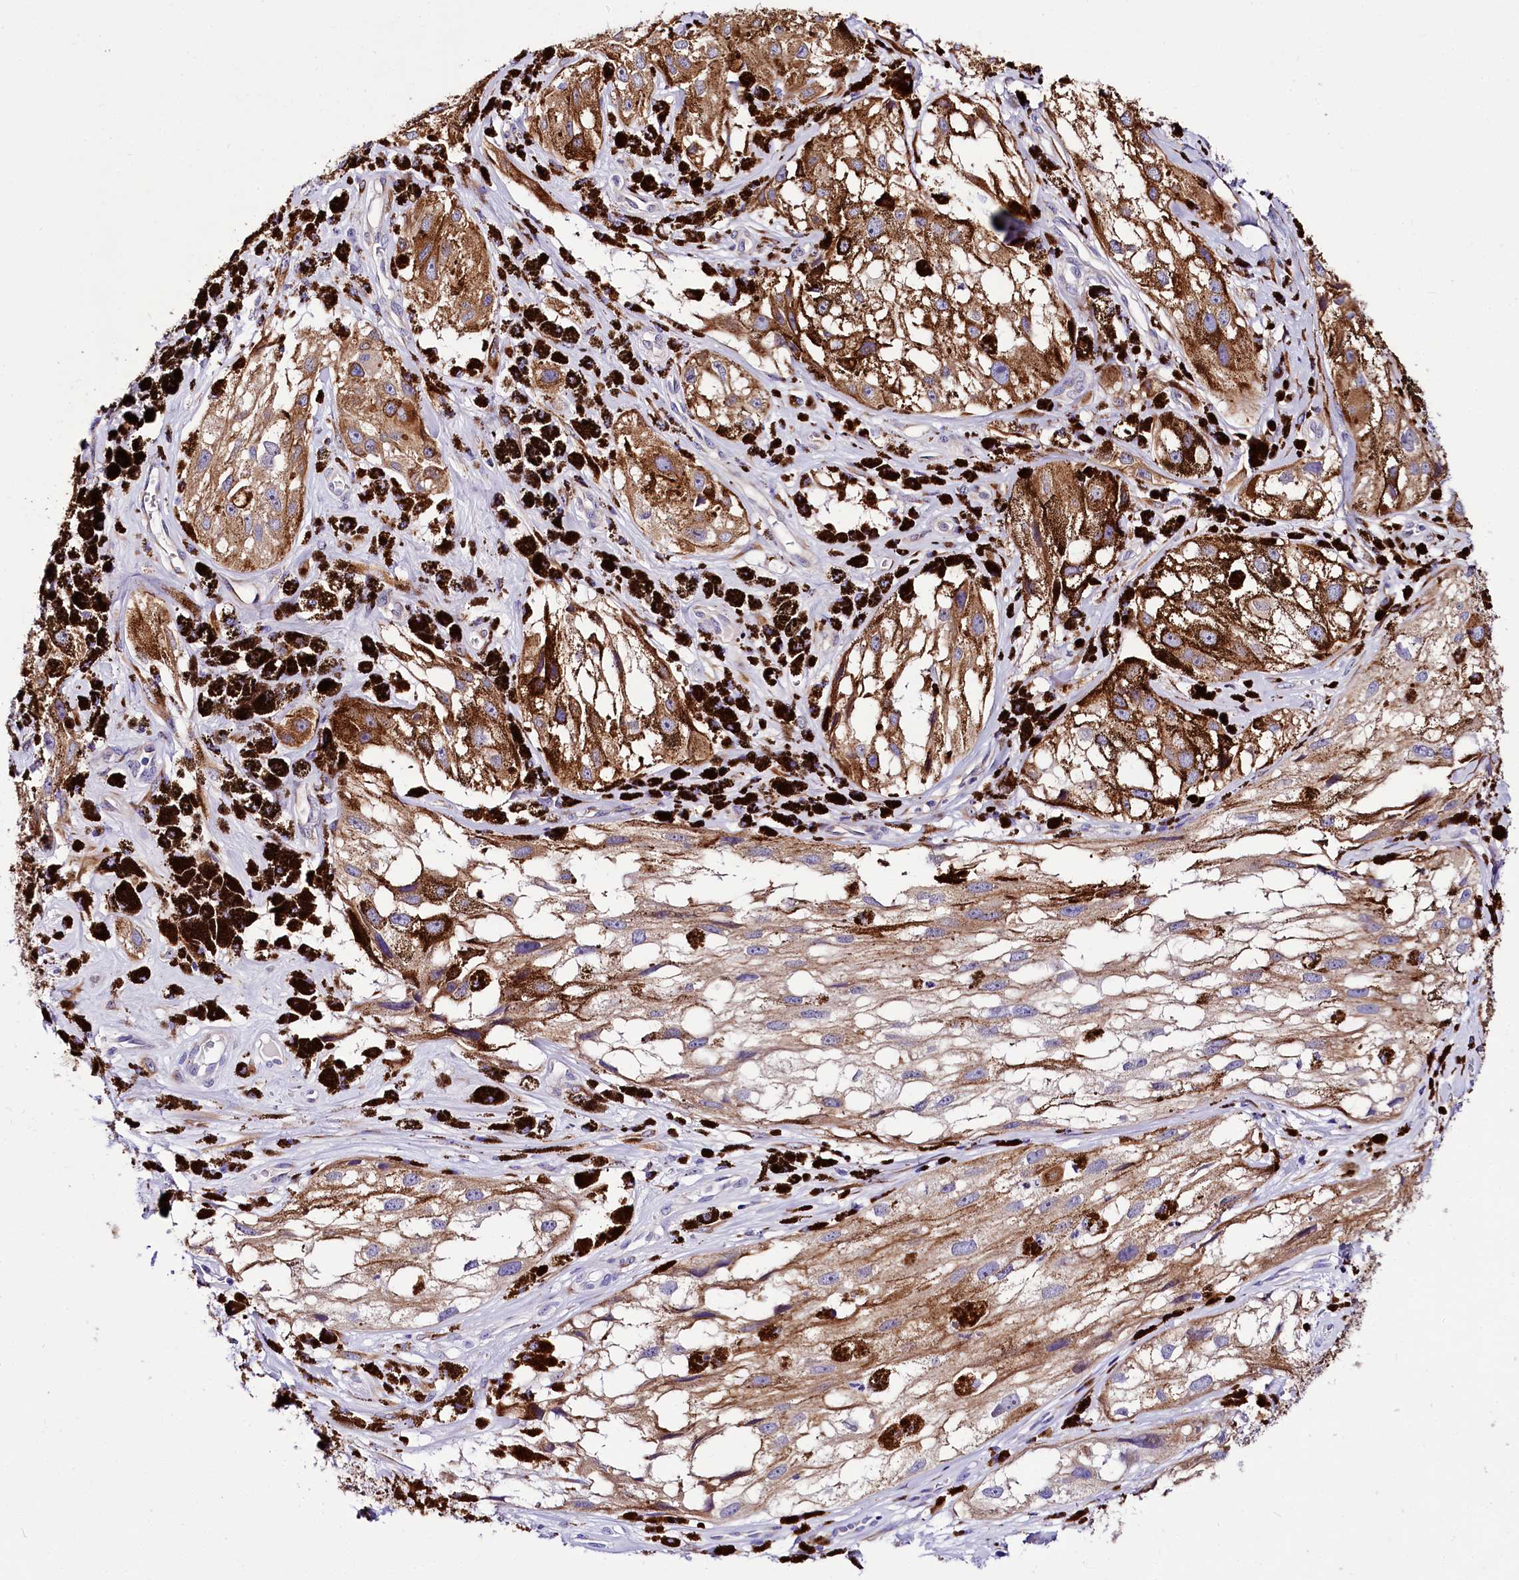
{"staining": {"intensity": "moderate", "quantity": ">75%", "location": "cytoplasmic/membranous"}, "tissue": "melanoma", "cell_type": "Tumor cells", "image_type": "cancer", "snomed": [{"axis": "morphology", "description": "Malignant melanoma, NOS"}, {"axis": "topography", "description": "Skin"}], "caption": "High-magnification brightfield microscopy of malignant melanoma stained with DAB (brown) and counterstained with hematoxylin (blue). tumor cells exhibit moderate cytoplasmic/membranous positivity is present in approximately>75% of cells. Using DAB (3,3'-diaminobenzidine) (brown) and hematoxylin (blue) stains, captured at high magnification using brightfield microscopy.", "gene": "A2ML1", "patient": {"sex": "male", "age": 88}}